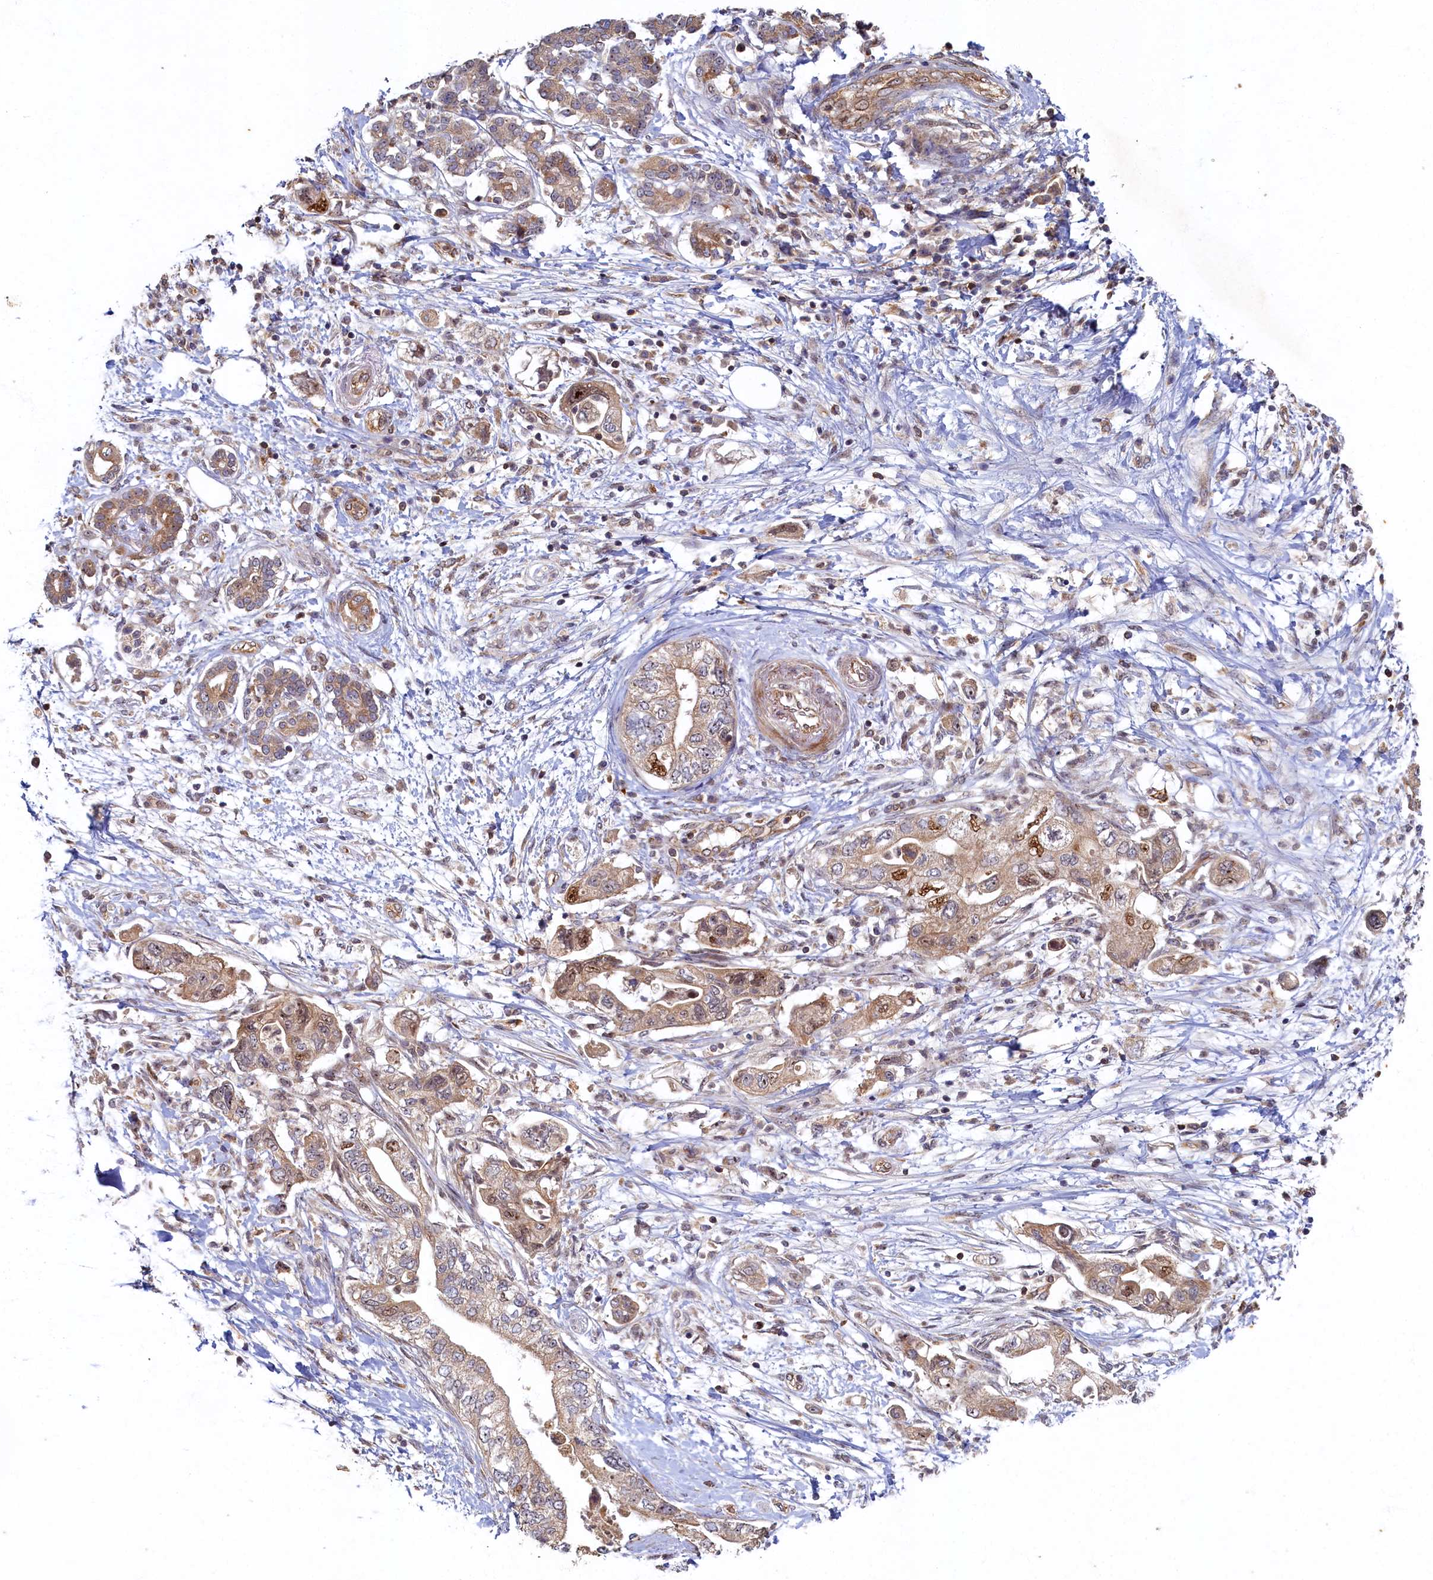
{"staining": {"intensity": "weak", "quantity": ">75%", "location": "cytoplasmic/membranous"}, "tissue": "pancreatic cancer", "cell_type": "Tumor cells", "image_type": "cancer", "snomed": [{"axis": "morphology", "description": "Adenocarcinoma, NOS"}, {"axis": "topography", "description": "Pancreas"}], "caption": "Immunohistochemistry (IHC) (DAB (3,3'-diaminobenzidine)) staining of pancreatic cancer demonstrates weak cytoplasmic/membranous protein positivity in about >75% of tumor cells.", "gene": "CEP20", "patient": {"sex": "female", "age": 73}}